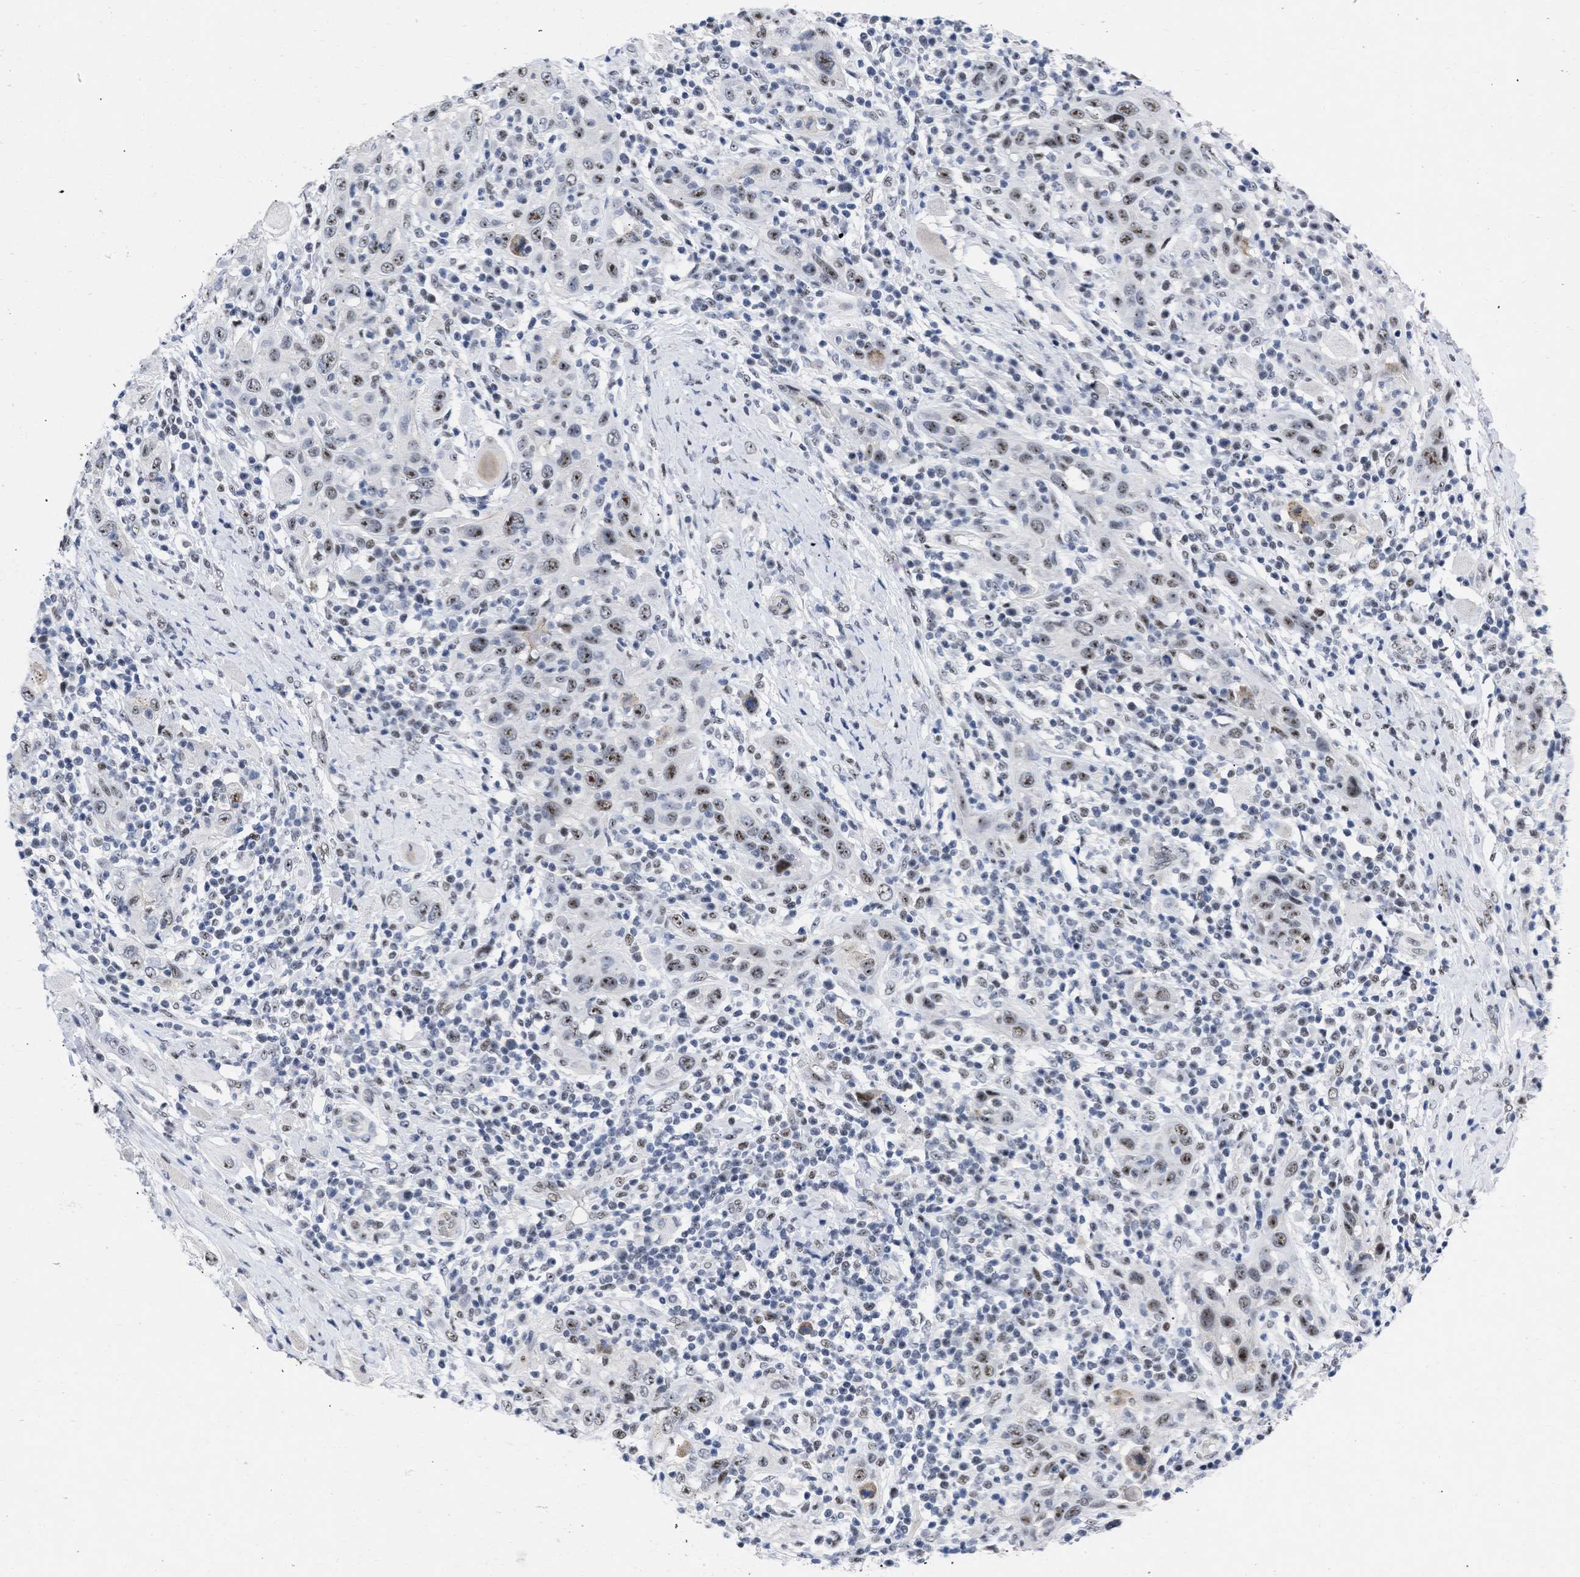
{"staining": {"intensity": "moderate", "quantity": ">75%", "location": "nuclear"}, "tissue": "skin cancer", "cell_type": "Tumor cells", "image_type": "cancer", "snomed": [{"axis": "morphology", "description": "Squamous cell carcinoma, NOS"}, {"axis": "topography", "description": "Skin"}], "caption": "Immunohistochemistry micrograph of human skin squamous cell carcinoma stained for a protein (brown), which demonstrates medium levels of moderate nuclear expression in approximately >75% of tumor cells.", "gene": "DDX41", "patient": {"sex": "female", "age": 88}}